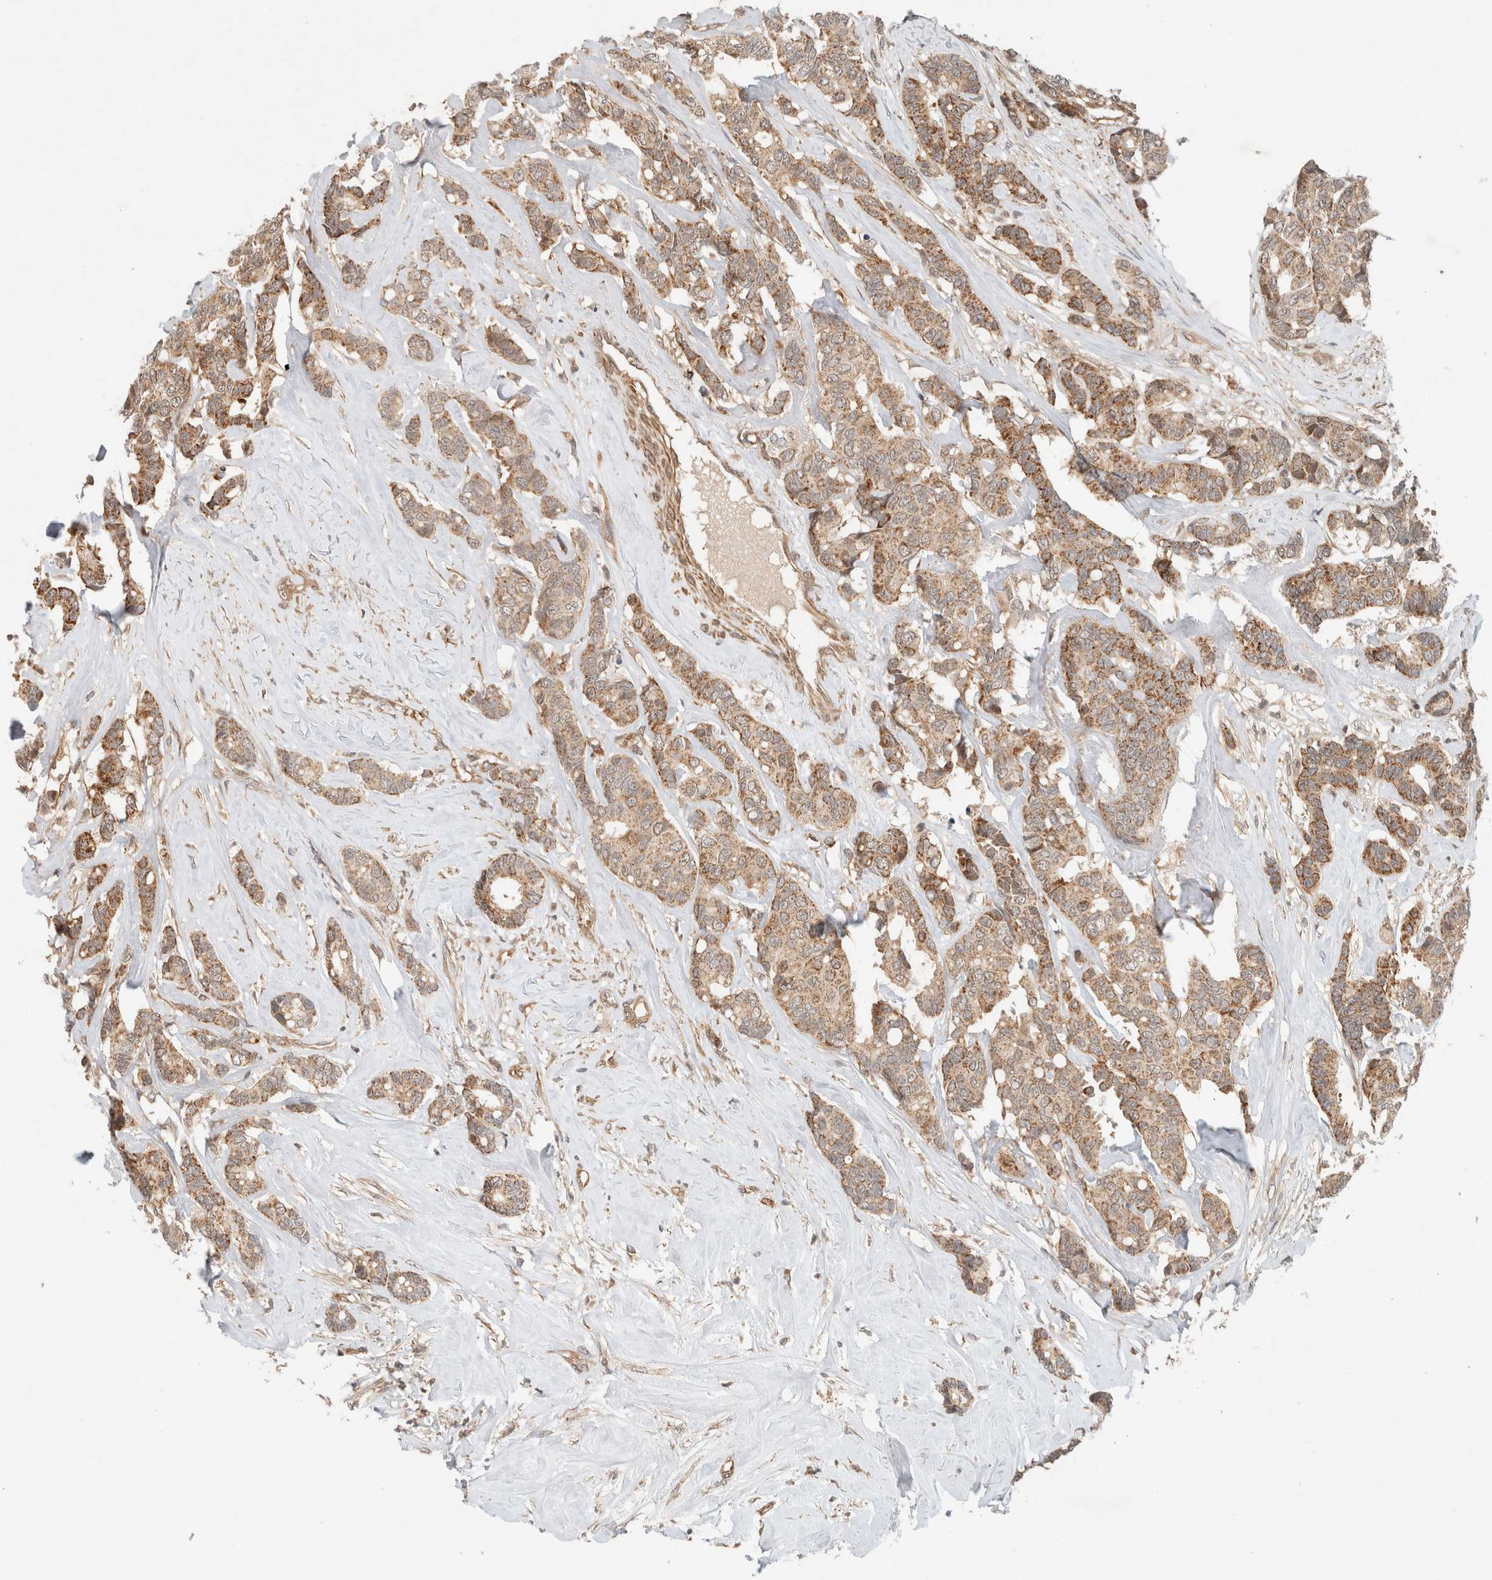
{"staining": {"intensity": "moderate", "quantity": ">75%", "location": "cytoplasmic/membranous"}, "tissue": "breast cancer", "cell_type": "Tumor cells", "image_type": "cancer", "snomed": [{"axis": "morphology", "description": "Duct carcinoma"}, {"axis": "topography", "description": "Breast"}], "caption": "The histopathology image demonstrates immunohistochemical staining of infiltrating ductal carcinoma (breast). There is moderate cytoplasmic/membranous expression is seen in approximately >75% of tumor cells.", "gene": "CAAP1", "patient": {"sex": "female", "age": 87}}